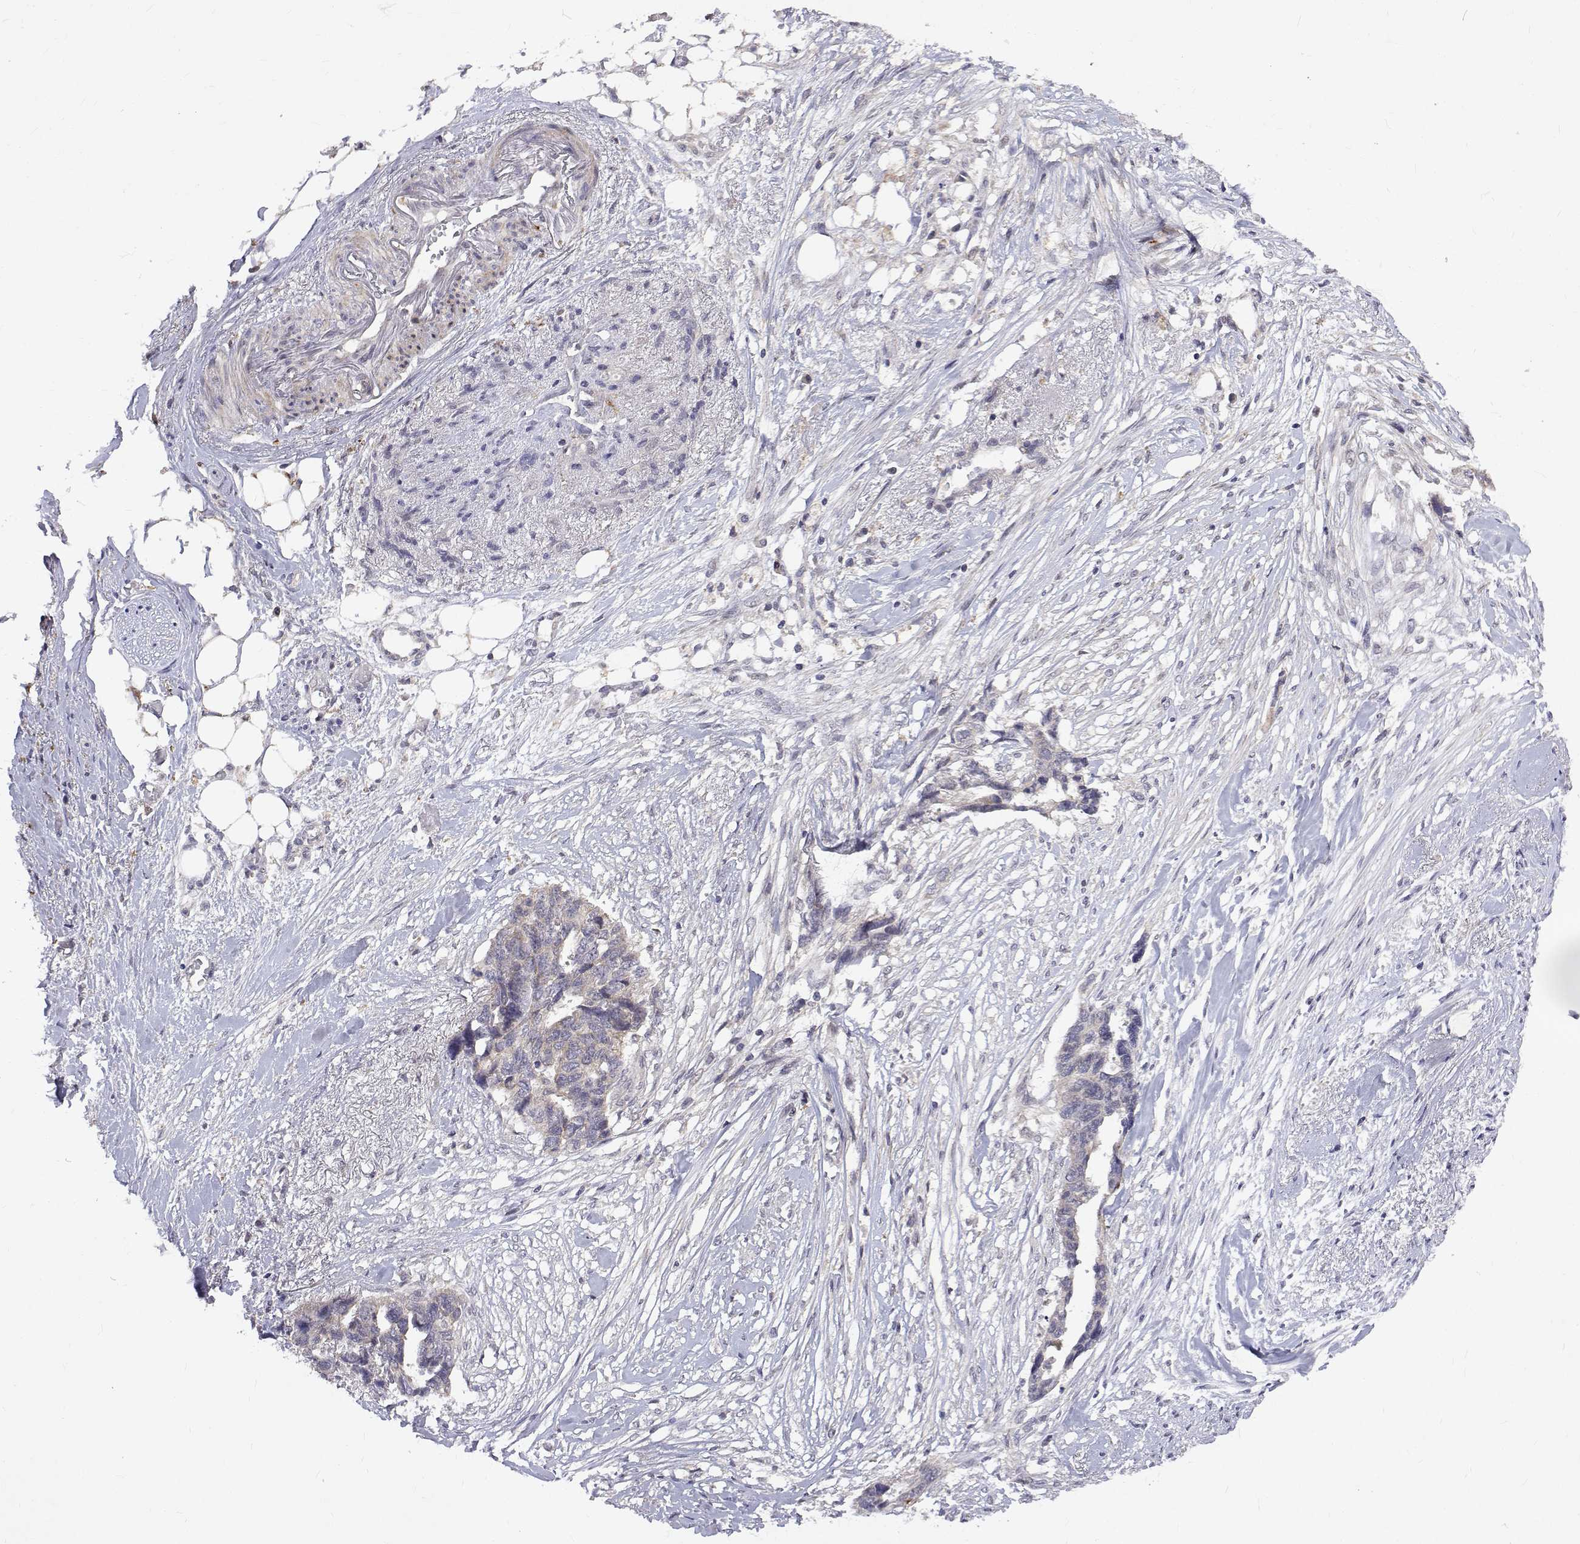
{"staining": {"intensity": "negative", "quantity": "none", "location": "none"}, "tissue": "ovarian cancer", "cell_type": "Tumor cells", "image_type": "cancer", "snomed": [{"axis": "morphology", "description": "Cystadenocarcinoma, serous, NOS"}, {"axis": "topography", "description": "Ovary"}], "caption": "This is a micrograph of immunohistochemistry (IHC) staining of ovarian serous cystadenocarcinoma, which shows no positivity in tumor cells.", "gene": "ALKBH8", "patient": {"sex": "female", "age": 69}}